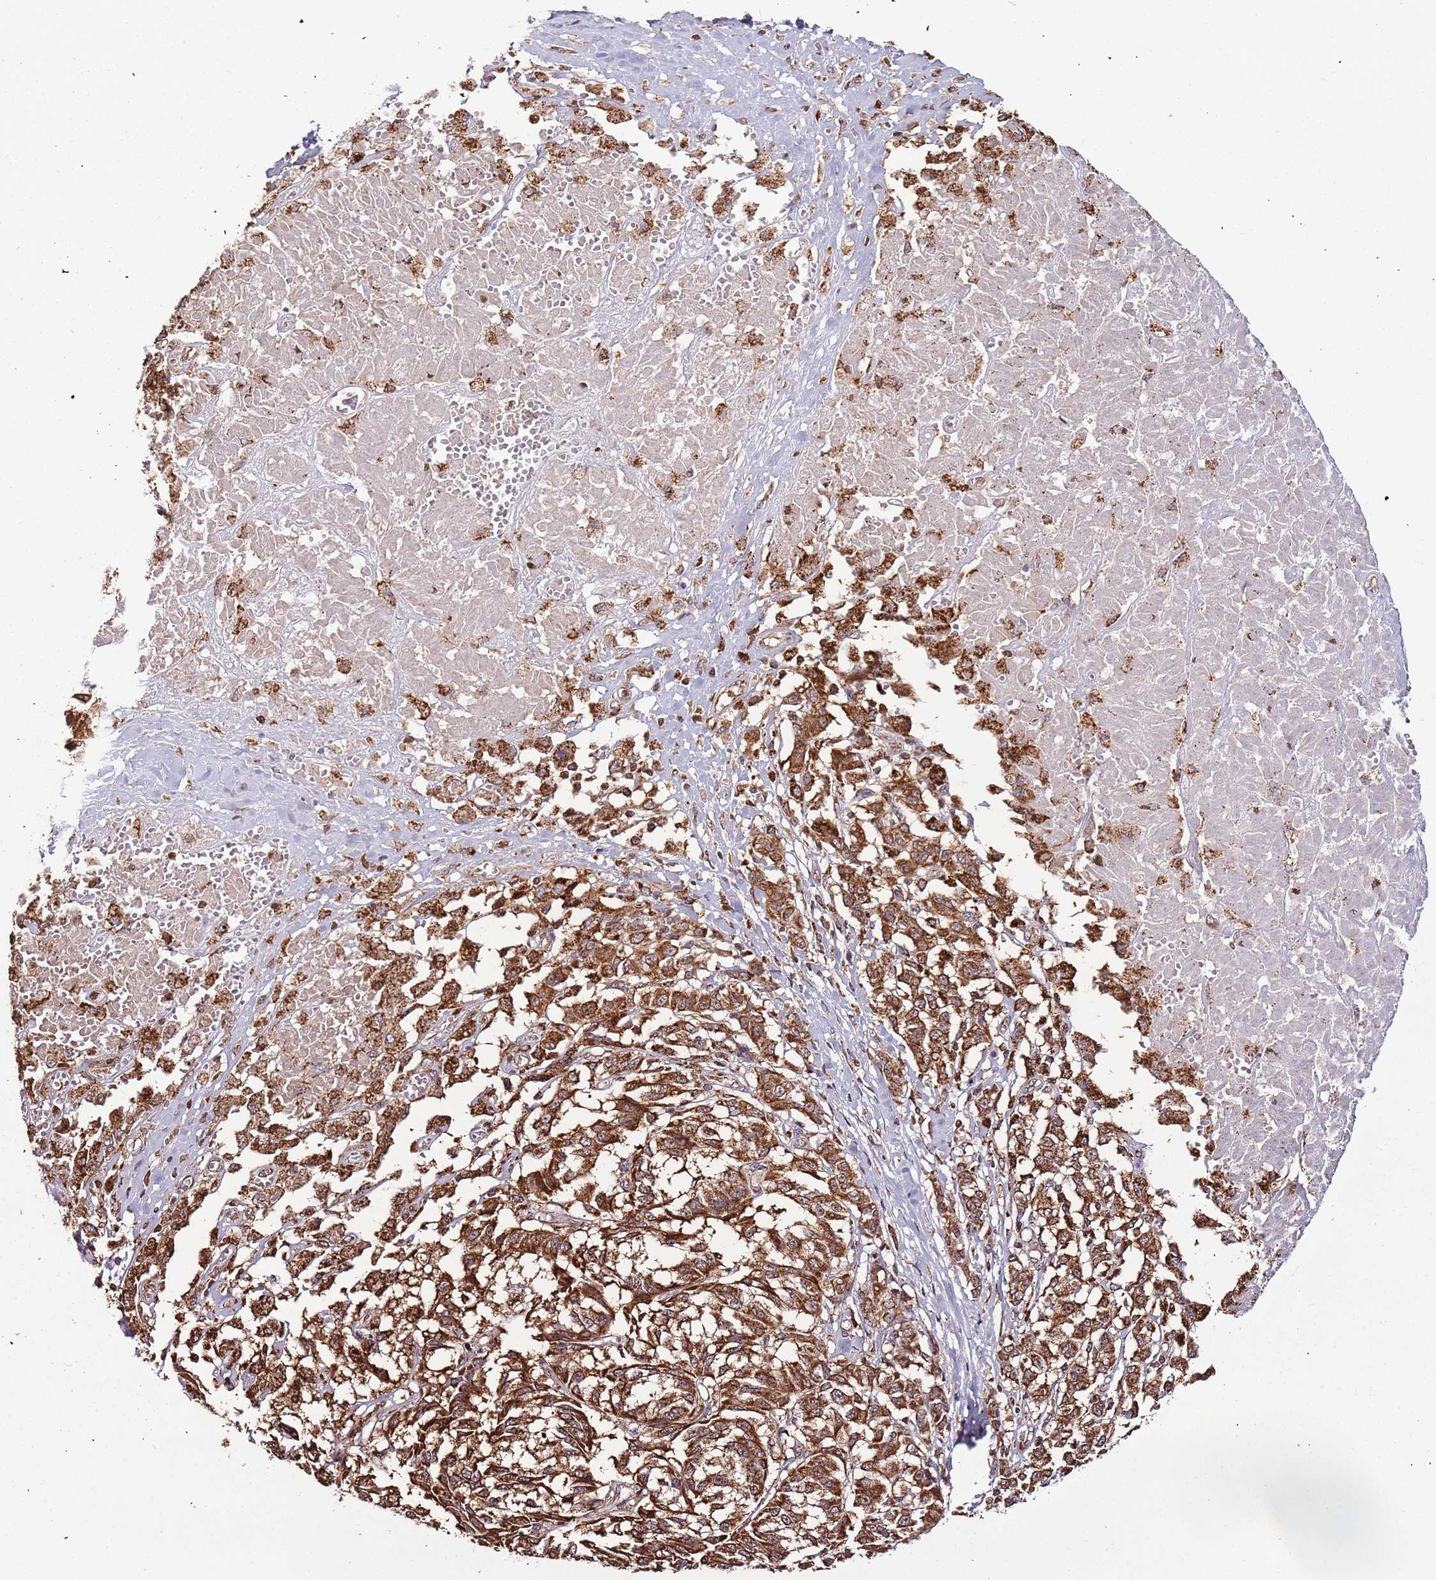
{"staining": {"intensity": "strong", "quantity": ">75%", "location": "cytoplasmic/membranous,nuclear"}, "tissue": "melanoma", "cell_type": "Tumor cells", "image_type": "cancer", "snomed": [{"axis": "morphology", "description": "Malignant melanoma, NOS"}, {"axis": "topography", "description": "Skin"}], "caption": "Protein analysis of melanoma tissue displays strong cytoplasmic/membranous and nuclear positivity in about >75% of tumor cells. Nuclei are stained in blue.", "gene": "IL17RD", "patient": {"sex": "female", "age": 72}}